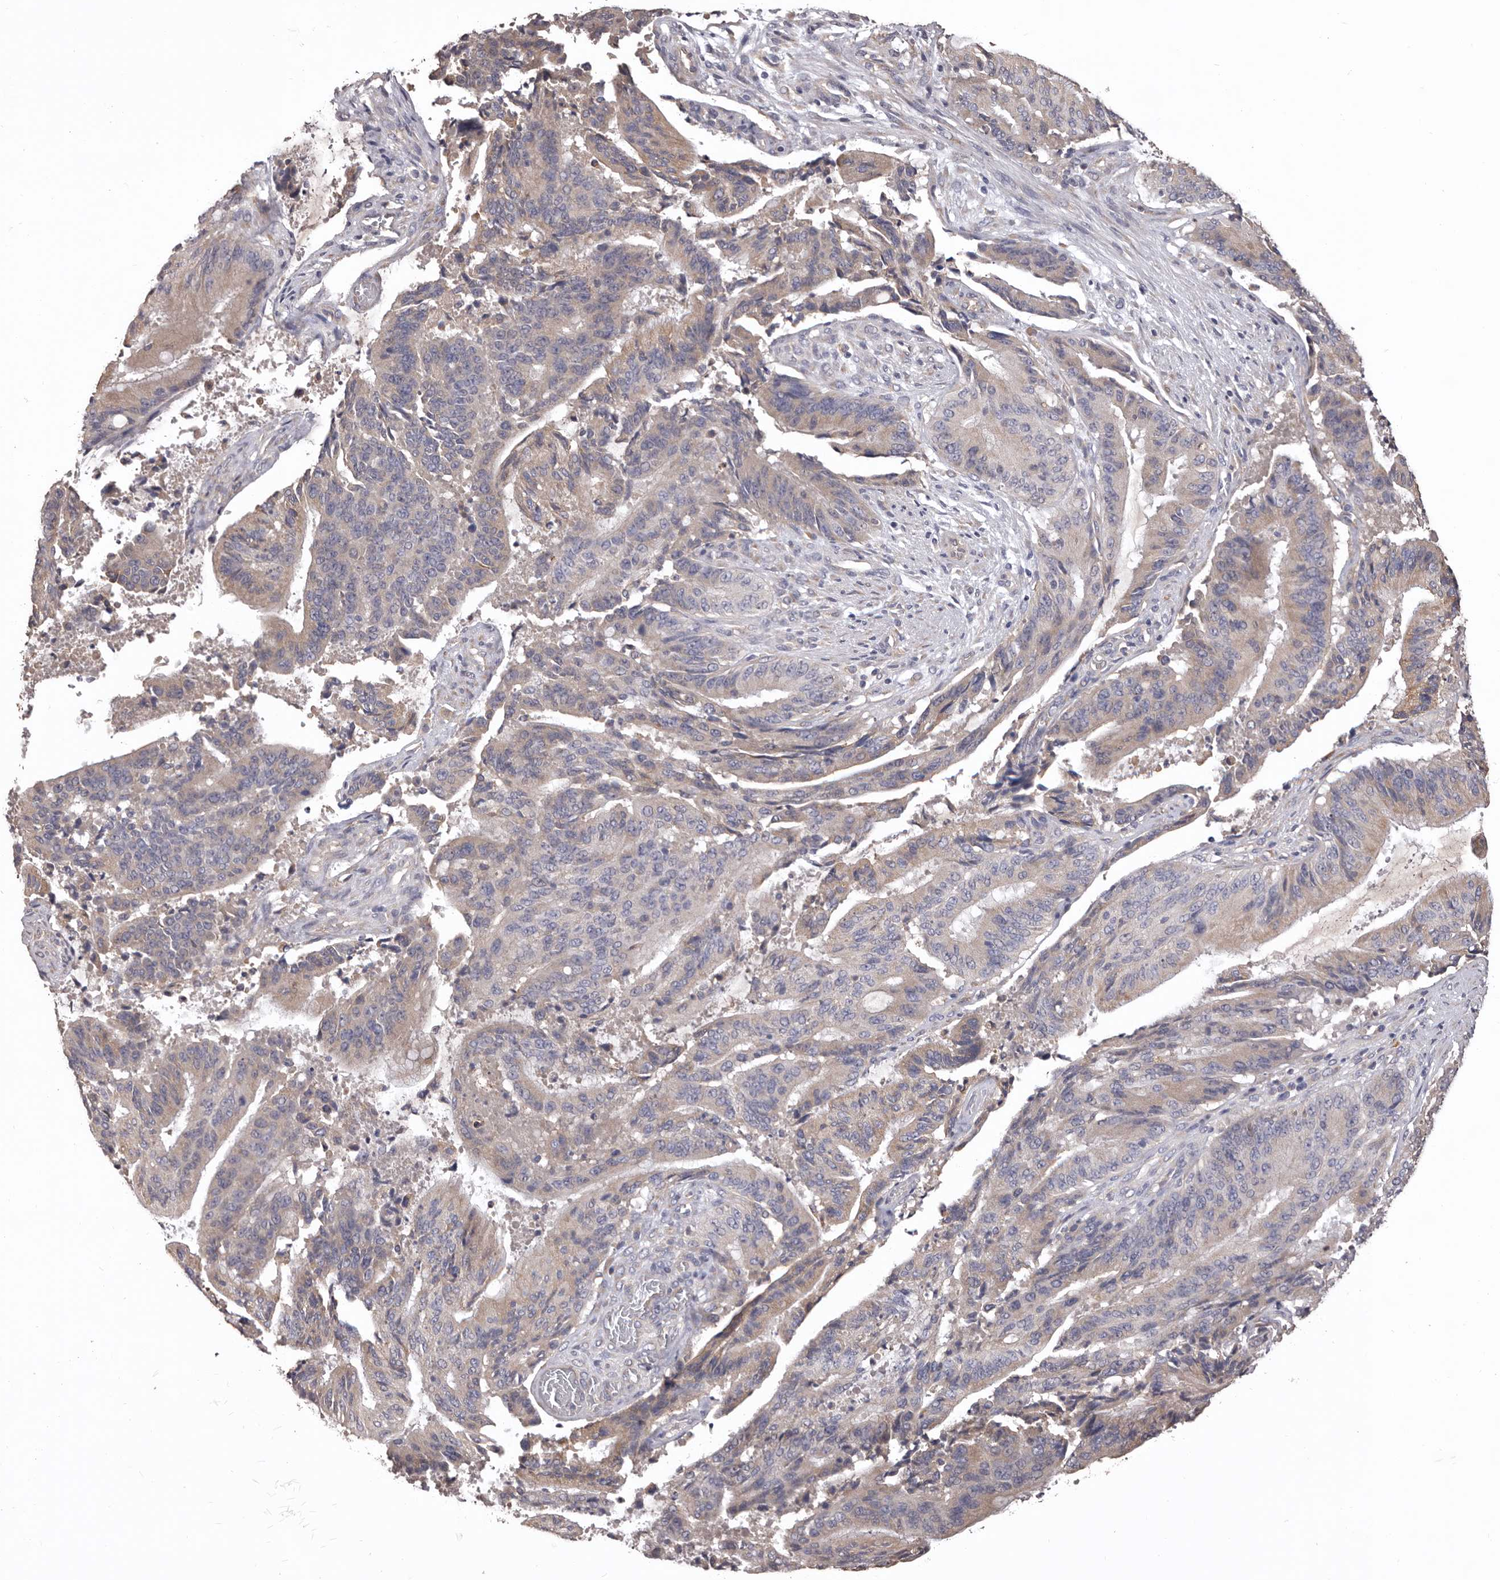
{"staining": {"intensity": "weak", "quantity": "<25%", "location": "cytoplasmic/membranous"}, "tissue": "liver cancer", "cell_type": "Tumor cells", "image_type": "cancer", "snomed": [{"axis": "morphology", "description": "Normal tissue, NOS"}, {"axis": "morphology", "description": "Cholangiocarcinoma"}, {"axis": "topography", "description": "Liver"}, {"axis": "topography", "description": "Peripheral nerve tissue"}], "caption": "Protein analysis of liver cholangiocarcinoma shows no significant positivity in tumor cells.", "gene": "ETNK1", "patient": {"sex": "female", "age": 73}}